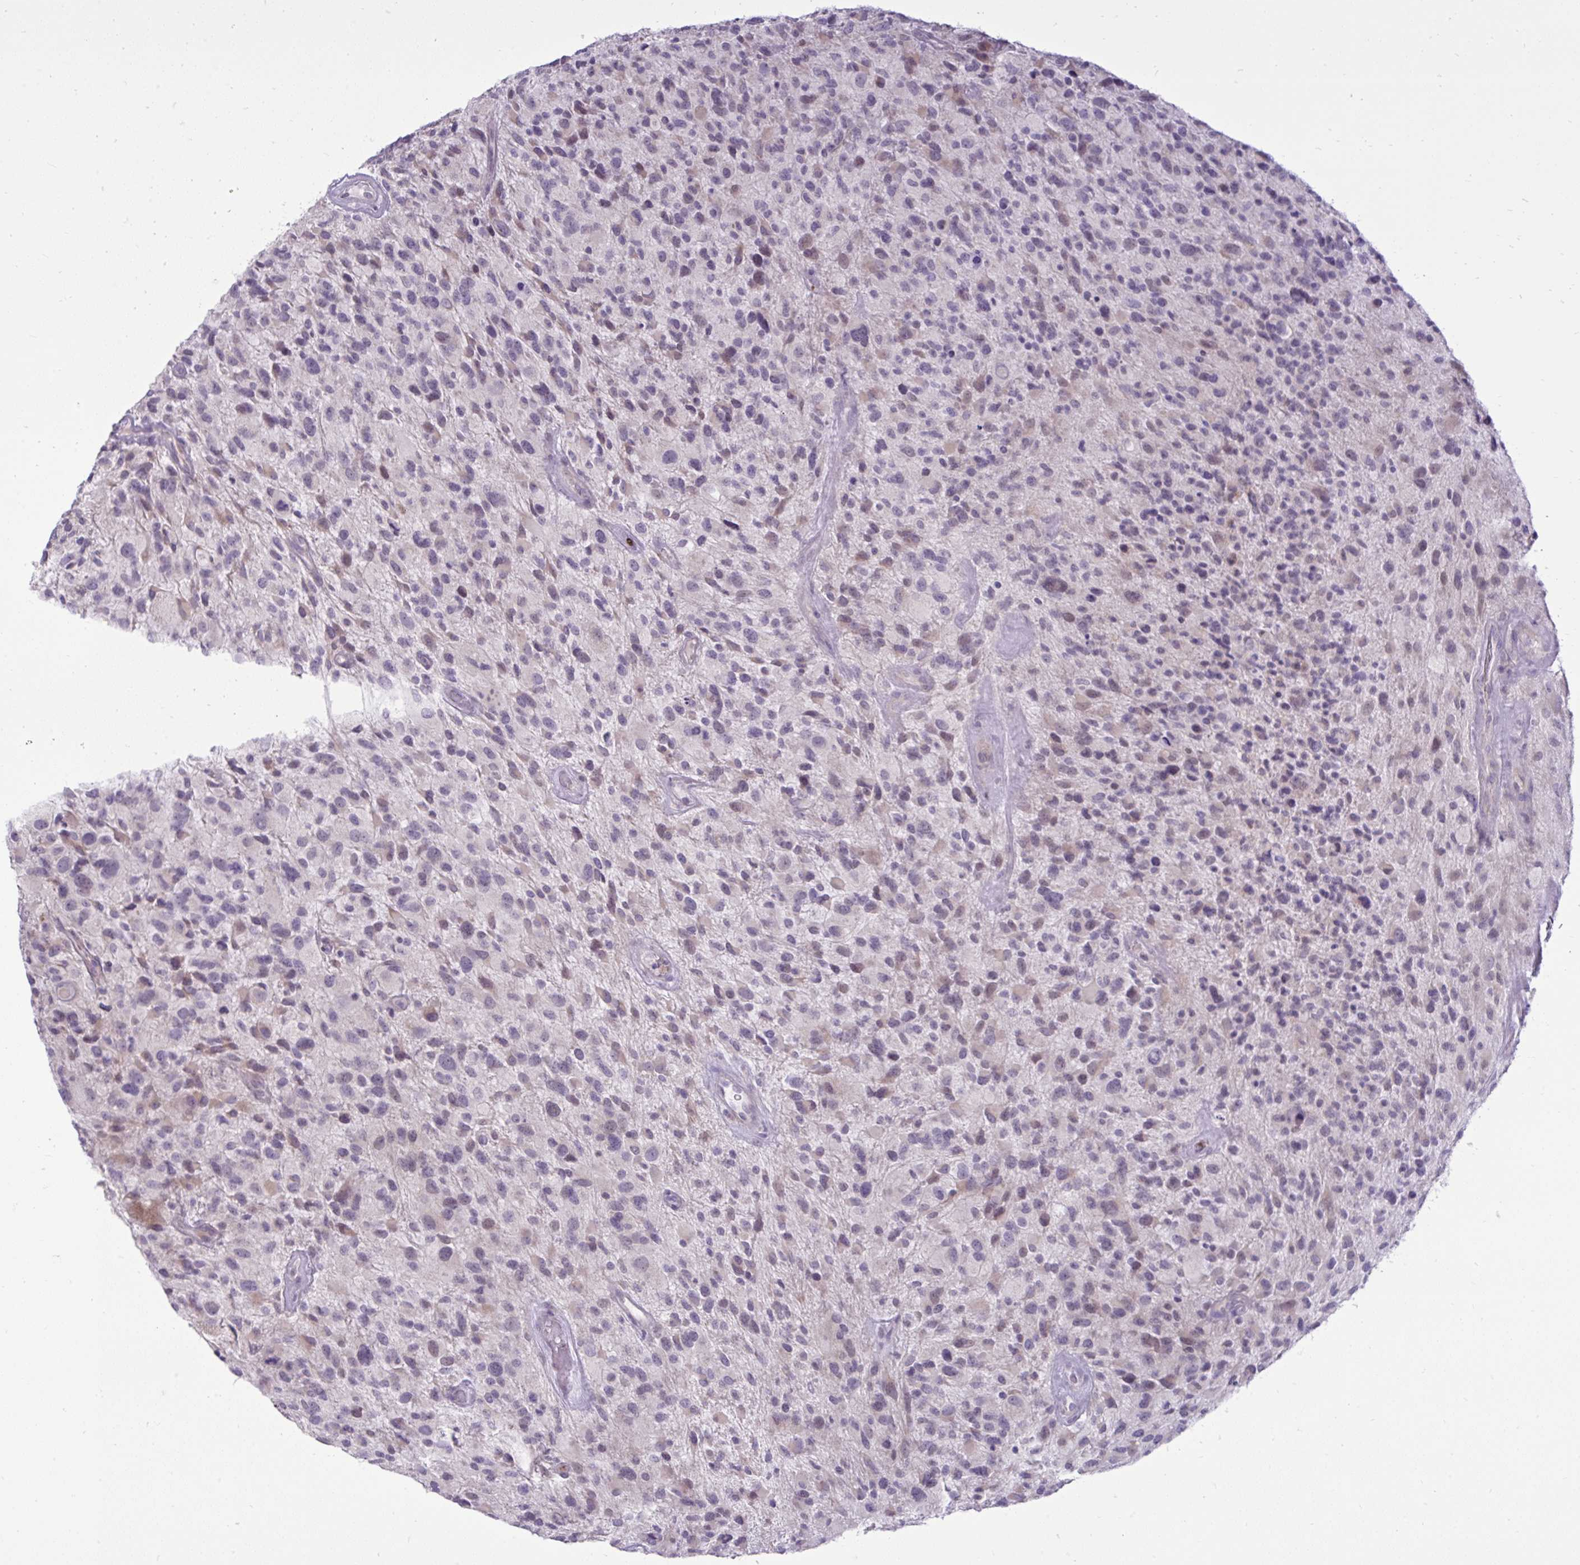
{"staining": {"intensity": "negative", "quantity": "none", "location": "none"}, "tissue": "glioma", "cell_type": "Tumor cells", "image_type": "cancer", "snomed": [{"axis": "morphology", "description": "Glioma, malignant, High grade"}, {"axis": "topography", "description": "Brain"}], "caption": "Immunohistochemical staining of human malignant glioma (high-grade) shows no significant expression in tumor cells.", "gene": "SPAG1", "patient": {"sex": "female", "age": 67}}